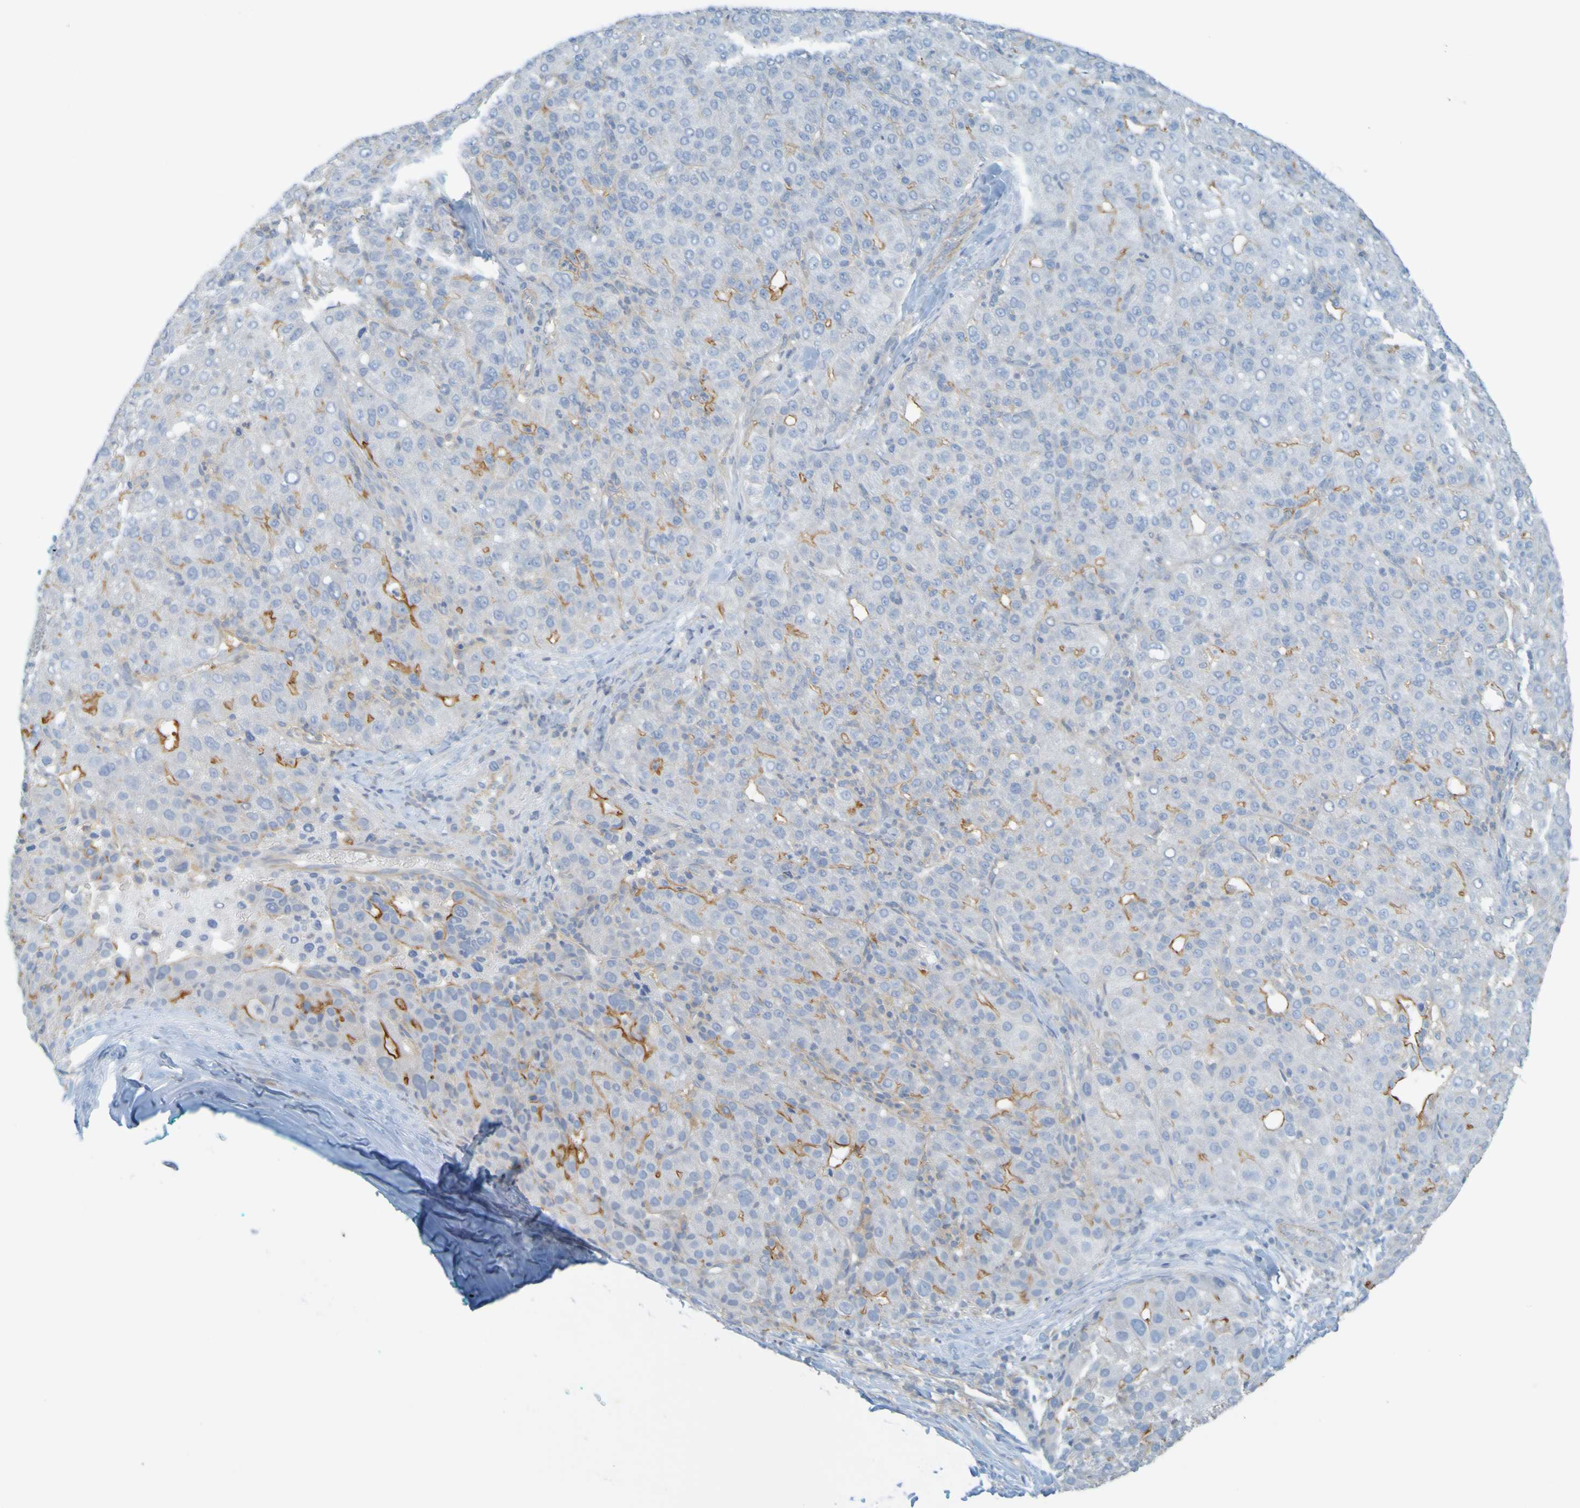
{"staining": {"intensity": "strong", "quantity": "<25%", "location": "cytoplasmic/membranous"}, "tissue": "liver cancer", "cell_type": "Tumor cells", "image_type": "cancer", "snomed": [{"axis": "morphology", "description": "Carcinoma, Hepatocellular, NOS"}, {"axis": "topography", "description": "Liver"}], "caption": "Liver cancer was stained to show a protein in brown. There is medium levels of strong cytoplasmic/membranous expression in about <25% of tumor cells.", "gene": "APPL1", "patient": {"sex": "male", "age": 65}}